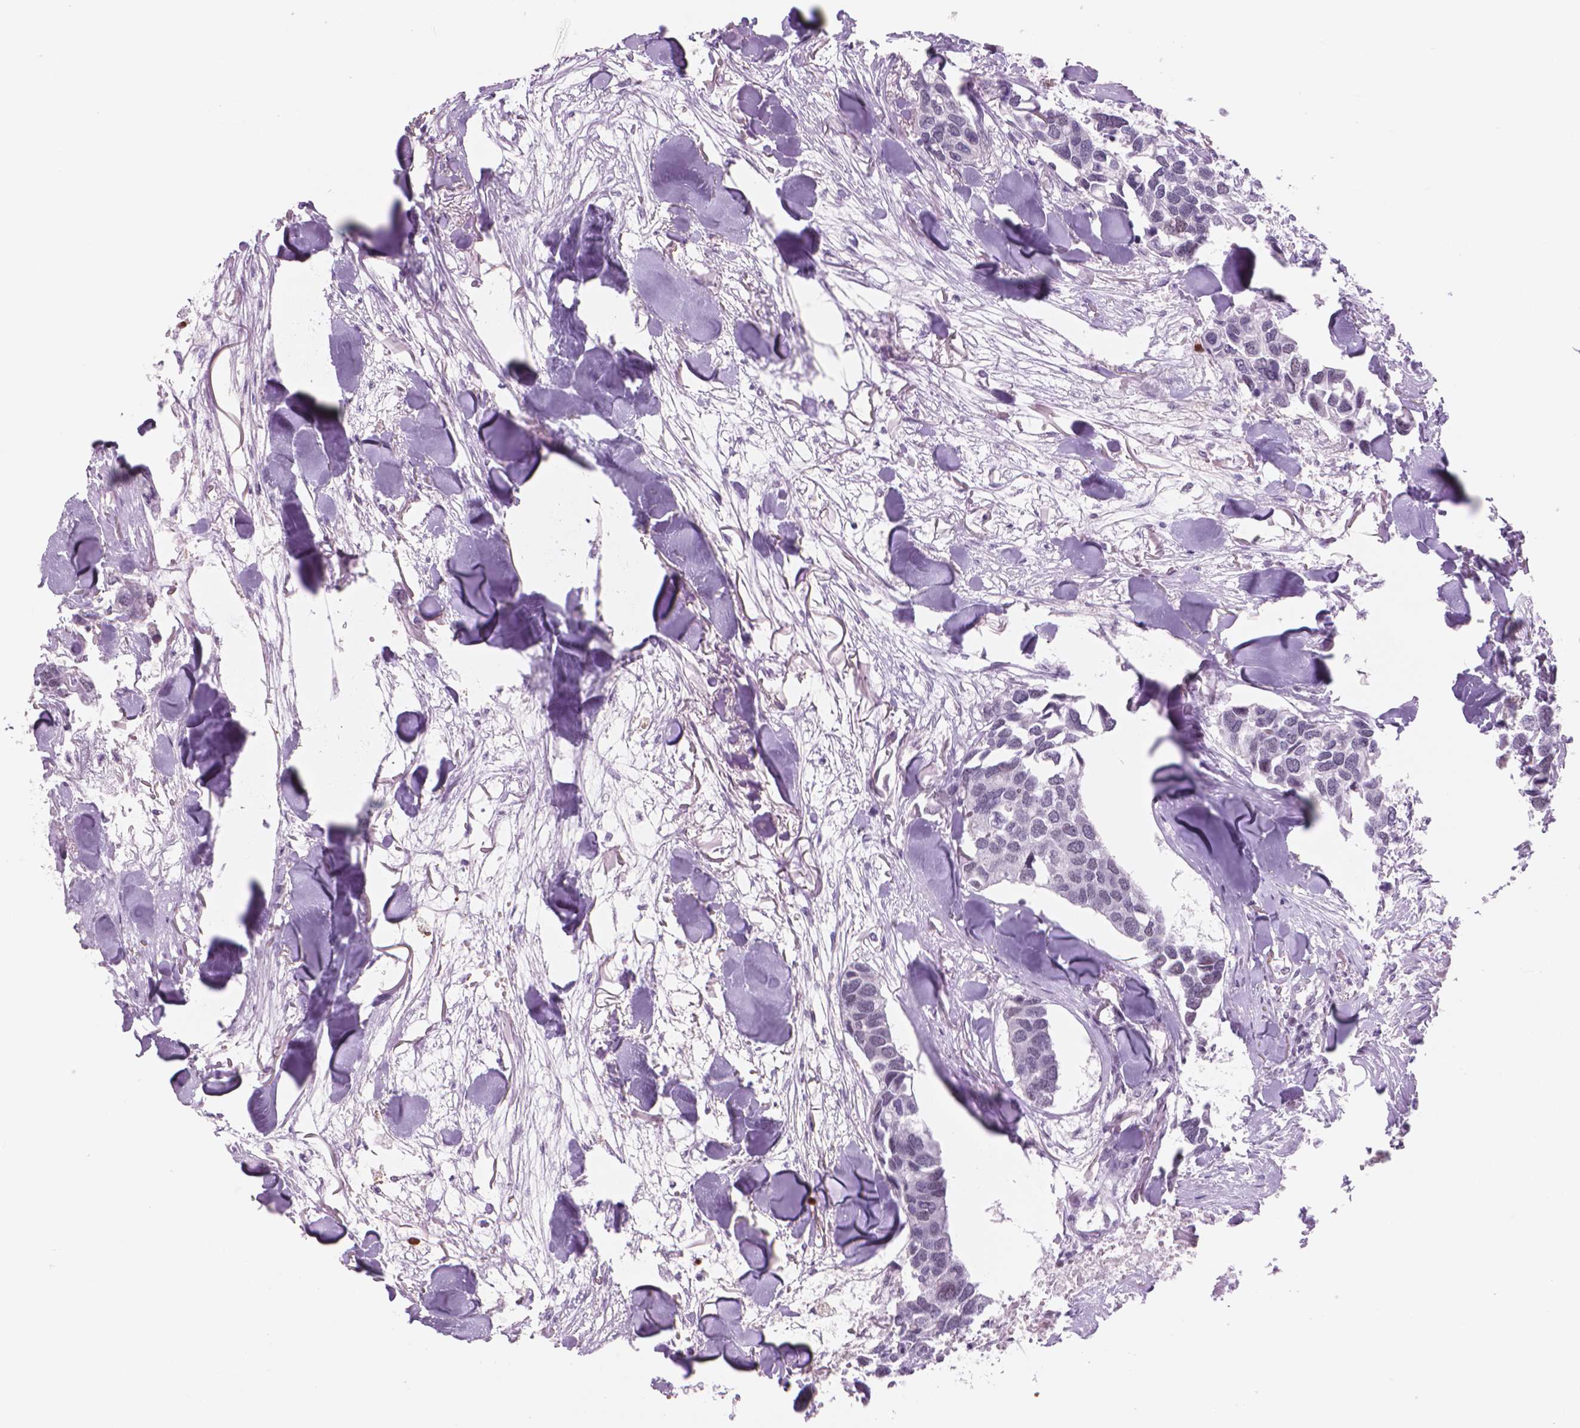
{"staining": {"intensity": "negative", "quantity": "none", "location": "none"}, "tissue": "breast cancer", "cell_type": "Tumor cells", "image_type": "cancer", "snomed": [{"axis": "morphology", "description": "Duct carcinoma"}, {"axis": "topography", "description": "Breast"}], "caption": "Tumor cells are negative for brown protein staining in breast infiltrating ductal carcinoma. (Brightfield microscopy of DAB IHC at high magnification).", "gene": "POLR3D", "patient": {"sex": "female", "age": 83}}